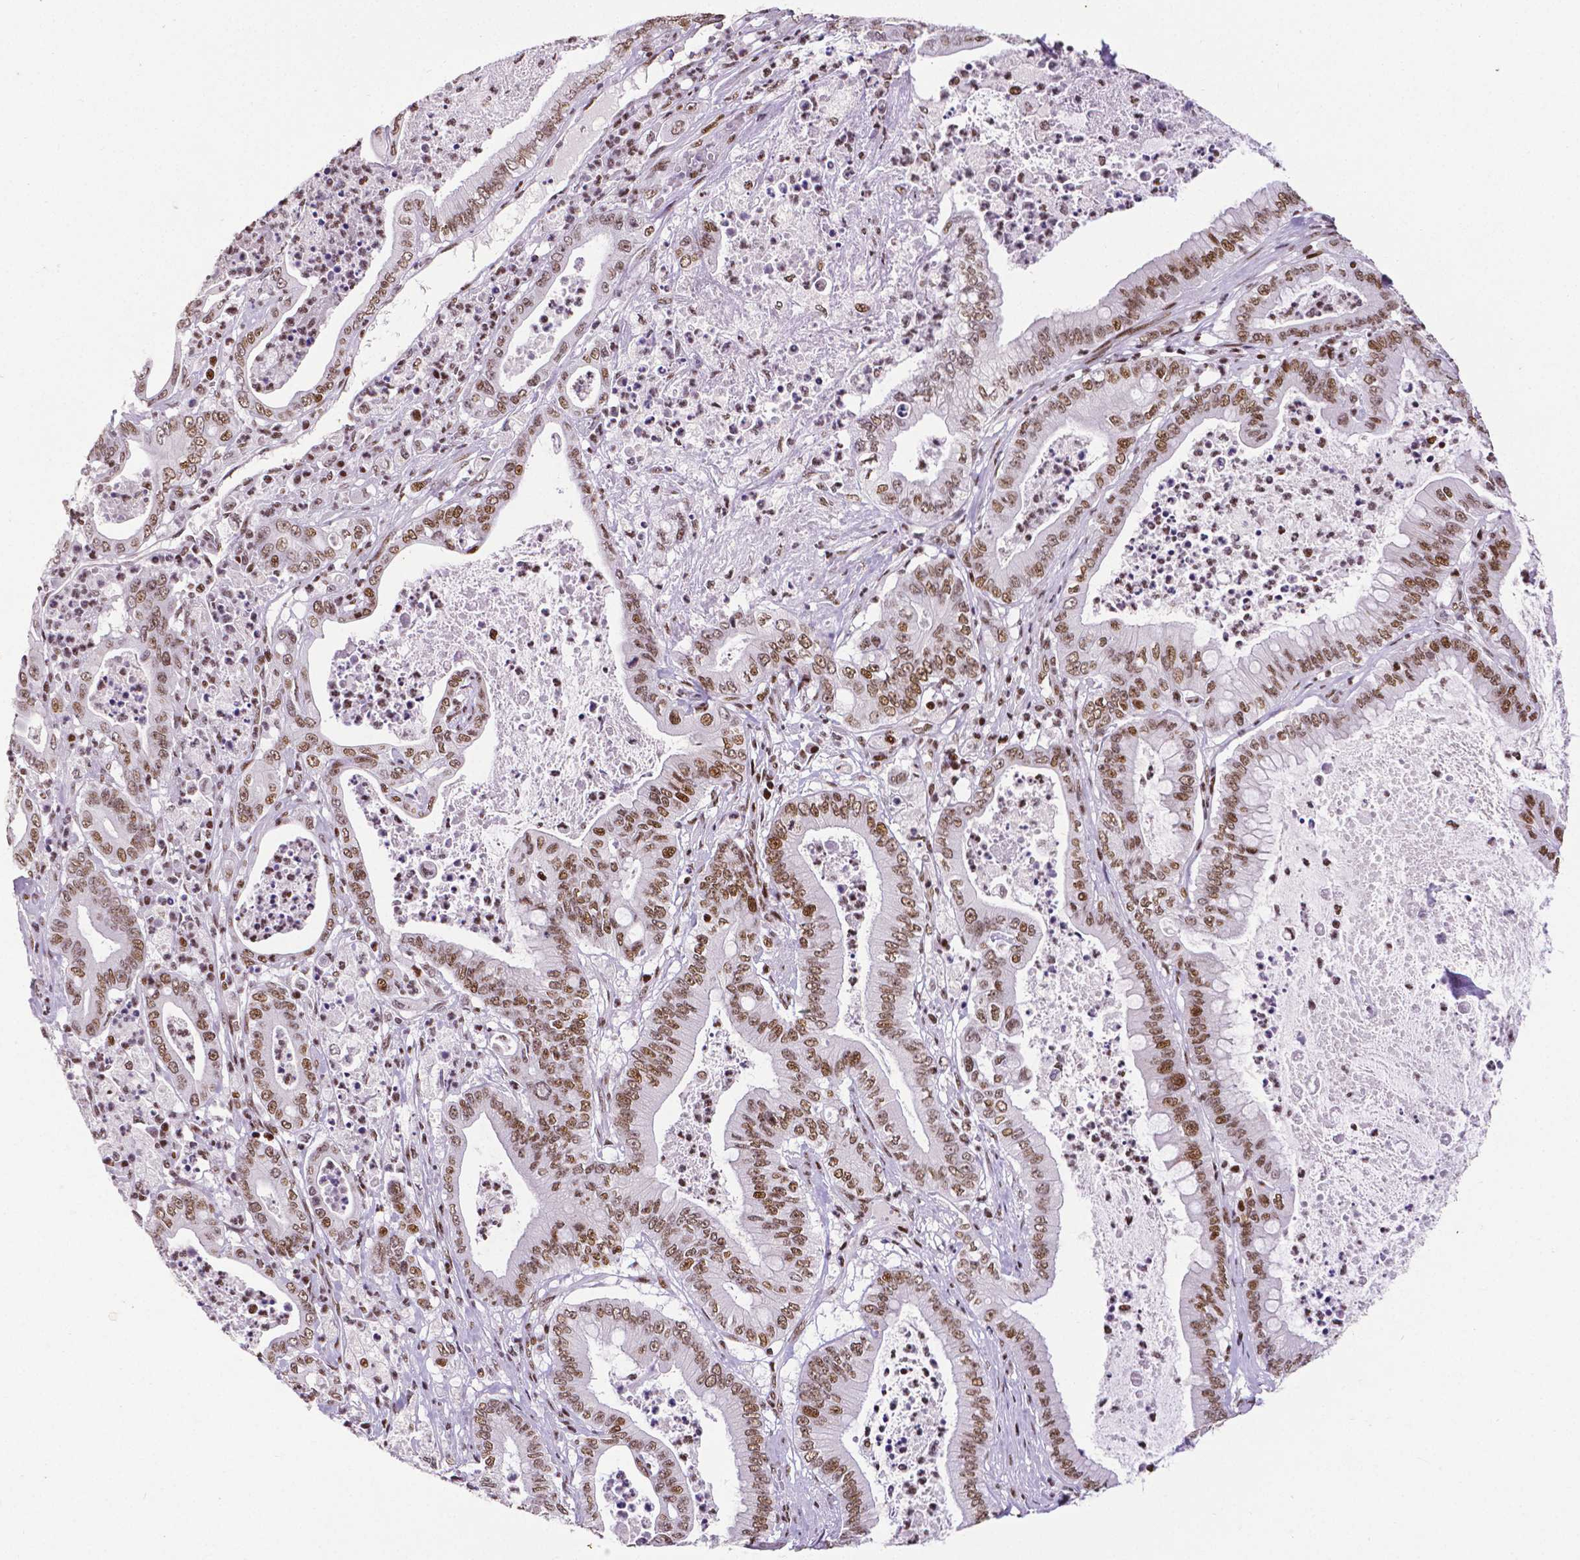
{"staining": {"intensity": "moderate", "quantity": ">75%", "location": "nuclear"}, "tissue": "pancreatic cancer", "cell_type": "Tumor cells", "image_type": "cancer", "snomed": [{"axis": "morphology", "description": "Adenocarcinoma, NOS"}, {"axis": "topography", "description": "Pancreas"}], "caption": "The immunohistochemical stain highlights moderate nuclear positivity in tumor cells of pancreatic cancer (adenocarcinoma) tissue.", "gene": "CTCF", "patient": {"sex": "male", "age": 71}}